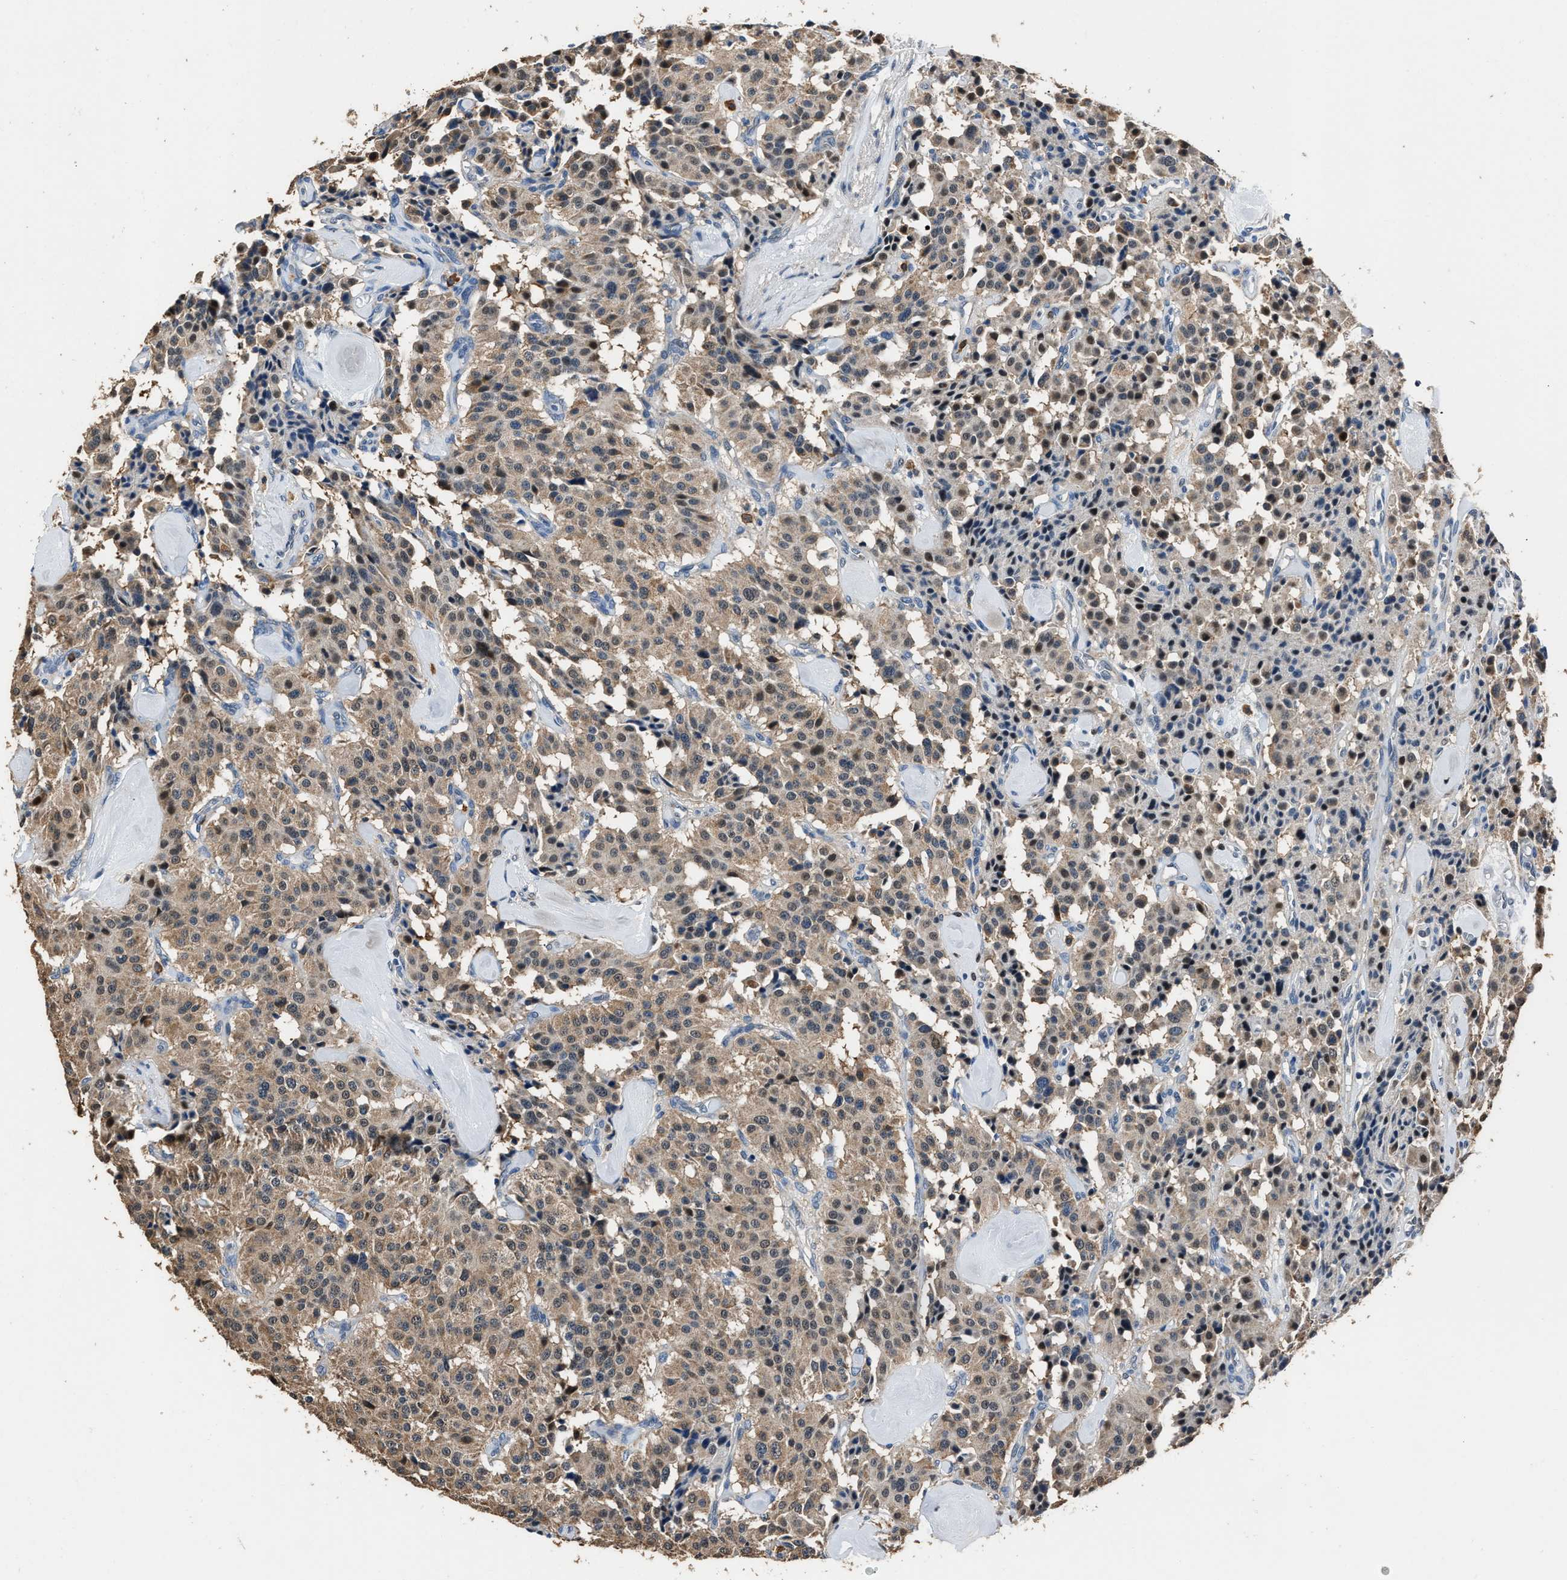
{"staining": {"intensity": "weak", "quantity": ">75%", "location": "cytoplasmic/membranous"}, "tissue": "carcinoid", "cell_type": "Tumor cells", "image_type": "cancer", "snomed": [{"axis": "morphology", "description": "Carcinoid, malignant, NOS"}, {"axis": "topography", "description": "Lung"}], "caption": "Carcinoid tissue displays weak cytoplasmic/membranous positivity in about >75% of tumor cells", "gene": "NSUN5", "patient": {"sex": "male", "age": 30}}